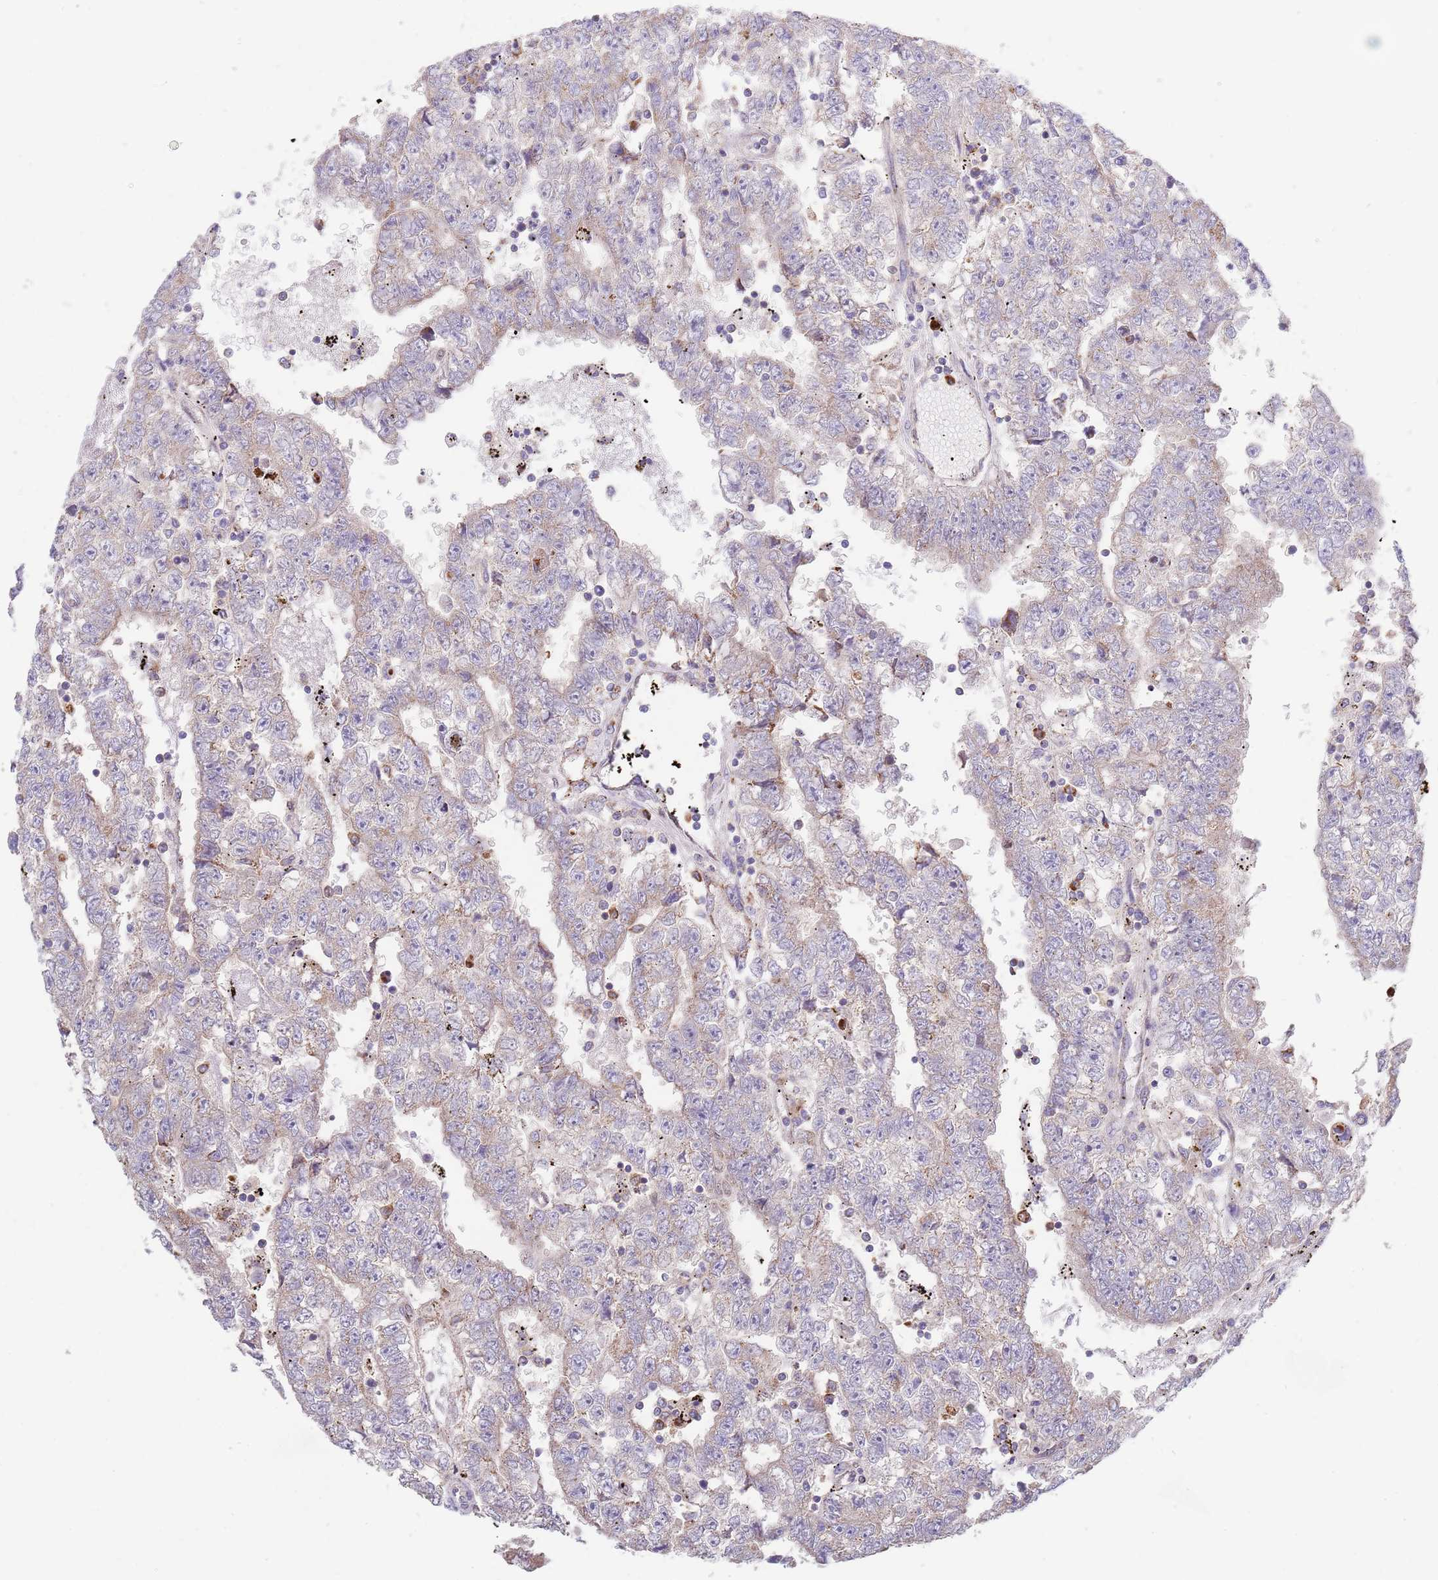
{"staining": {"intensity": "weak", "quantity": "<25%", "location": "cytoplasmic/membranous"}, "tissue": "testis cancer", "cell_type": "Tumor cells", "image_type": "cancer", "snomed": [{"axis": "morphology", "description": "Carcinoma, Embryonal, NOS"}, {"axis": "topography", "description": "Testis"}], "caption": "IHC histopathology image of neoplastic tissue: testis cancer stained with DAB exhibits no significant protein staining in tumor cells.", "gene": "DDT", "patient": {"sex": "male", "age": 25}}